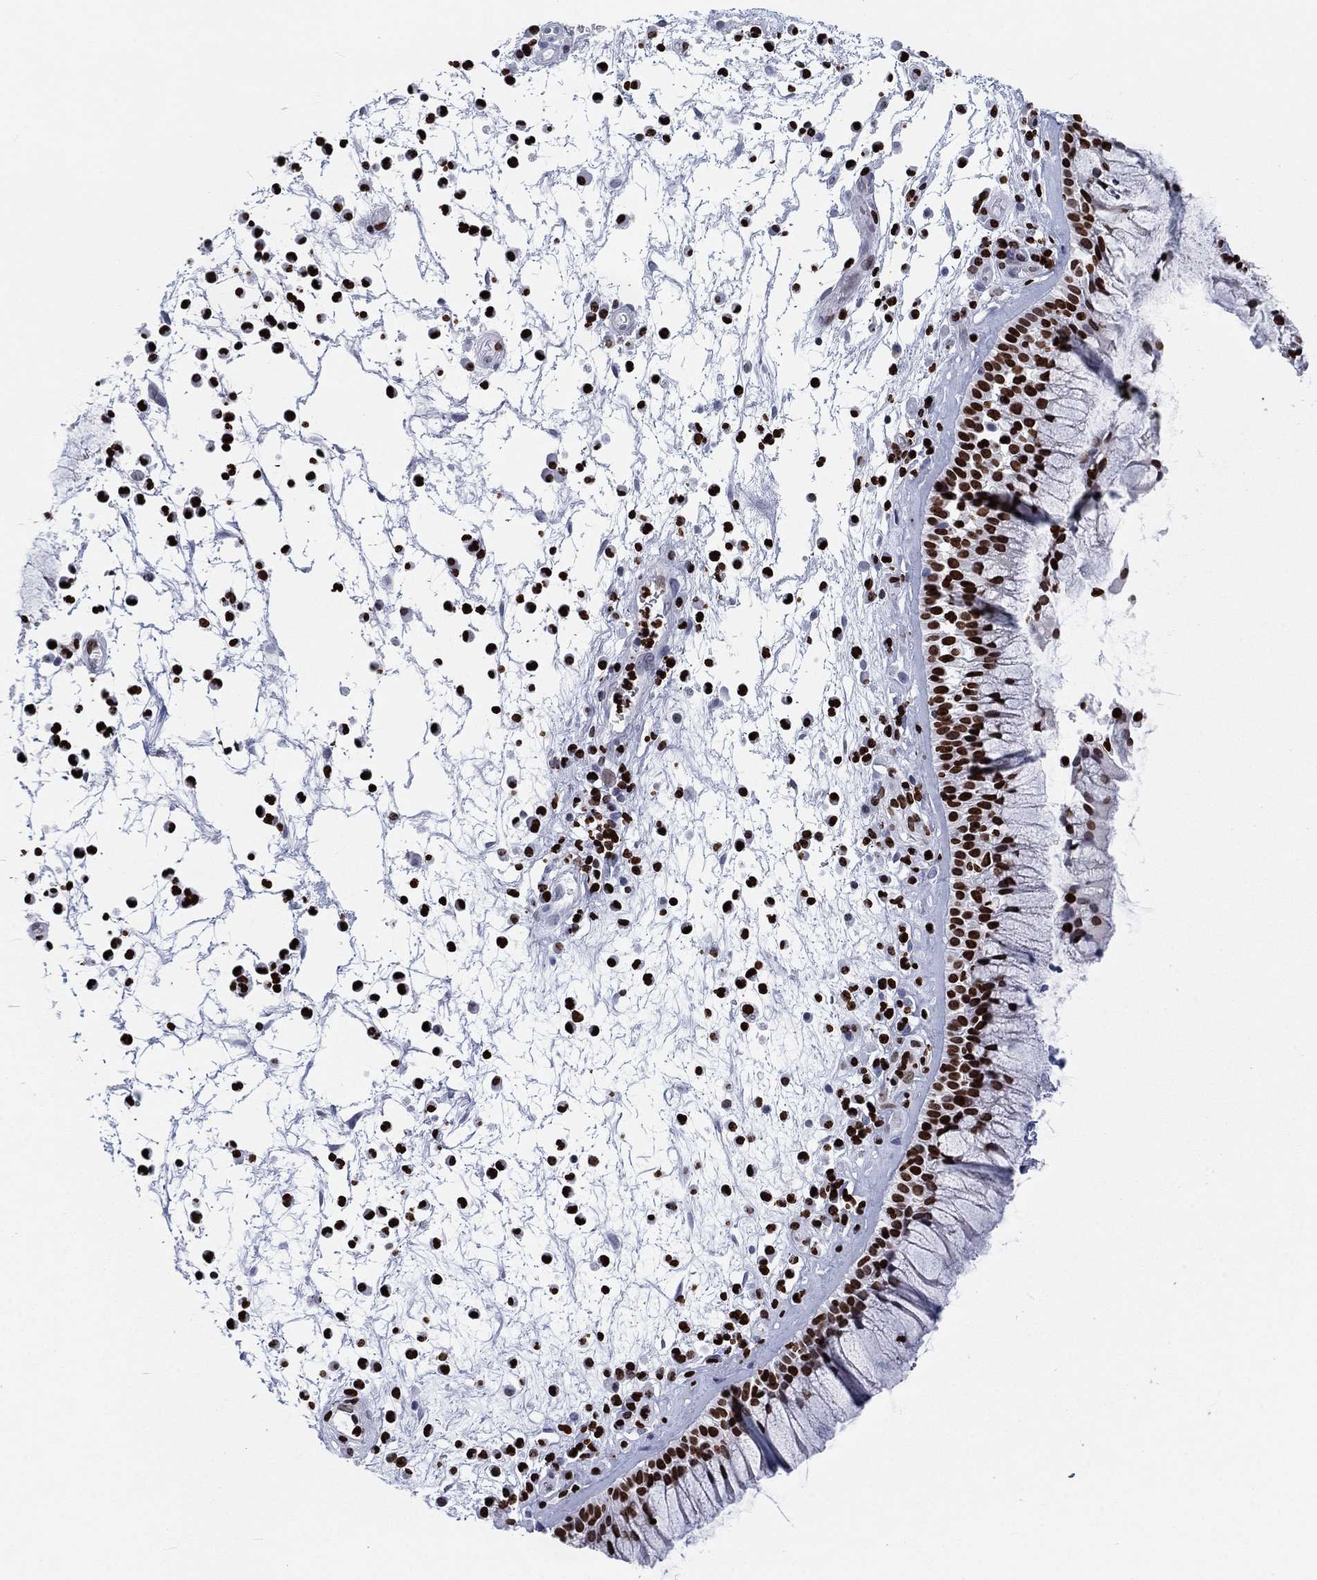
{"staining": {"intensity": "strong", "quantity": "25%-75%", "location": "nuclear"}, "tissue": "nasopharynx", "cell_type": "Respiratory epithelial cells", "image_type": "normal", "snomed": [{"axis": "morphology", "description": "Normal tissue, NOS"}, {"axis": "topography", "description": "Nasopharynx"}], "caption": "The immunohistochemical stain highlights strong nuclear staining in respiratory epithelial cells of benign nasopharynx. (DAB (3,3'-diaminobenzidine) = brown stain, brightfield microscopy at high magnification).", "gene": "H1", "patient": {"sex": "male", "age": 77}}